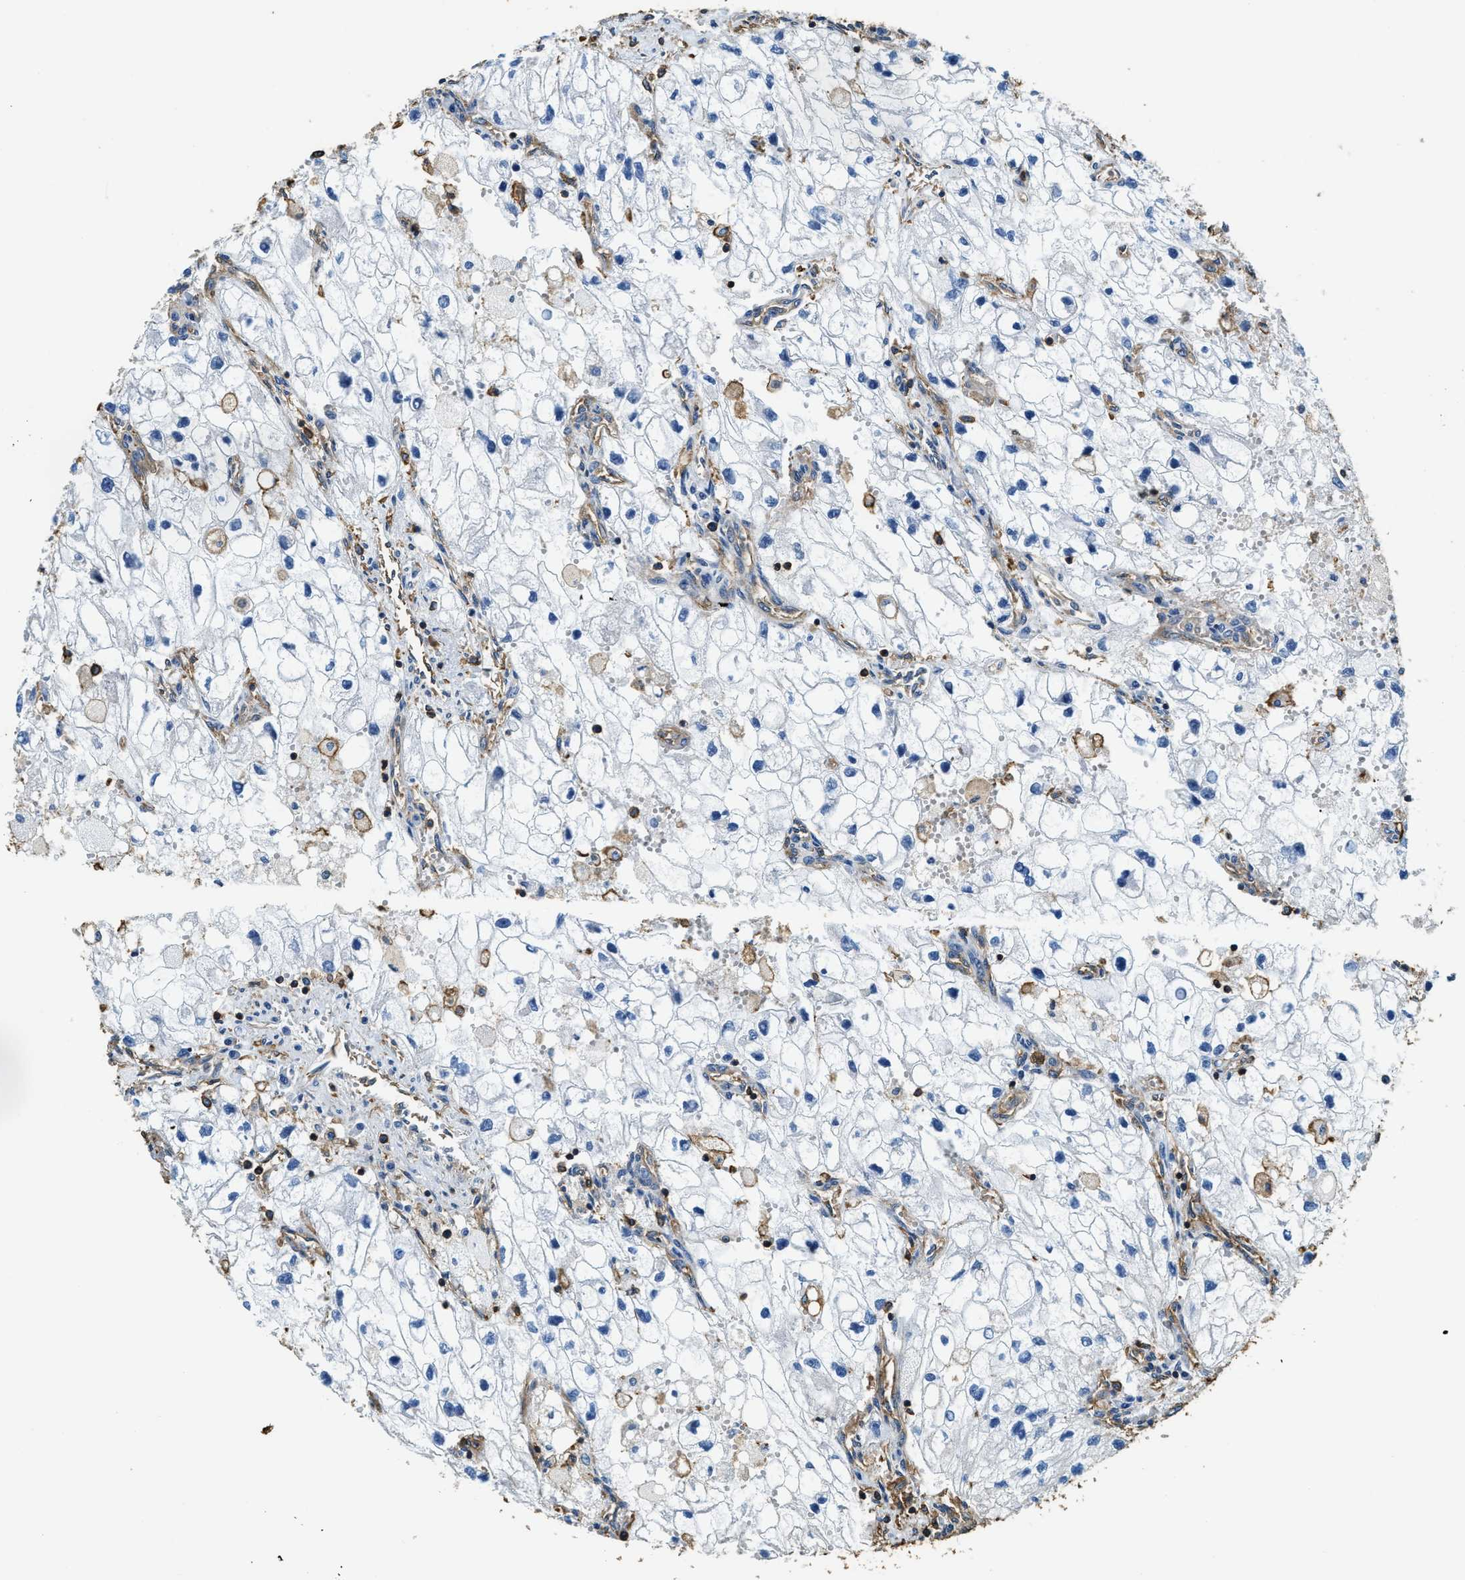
{"staining": {"intensity": "negative", "quantity": "none", "location": "none"}, "tissue": "renal cancer", "cell_type": "Tumor cells", "image_type": "cancer", "snomed": [{"axis": "morphology", "description": "Adenocarcinoma, NOS"}, {"axis": "topography", "description": "Kidney"}], "caption": "Renal cancer stained for a protein using immunohistochemistry reveals no staining tumor cells.", "gene": "ACCS", "patient": {"sex": "female", "age": 70}}